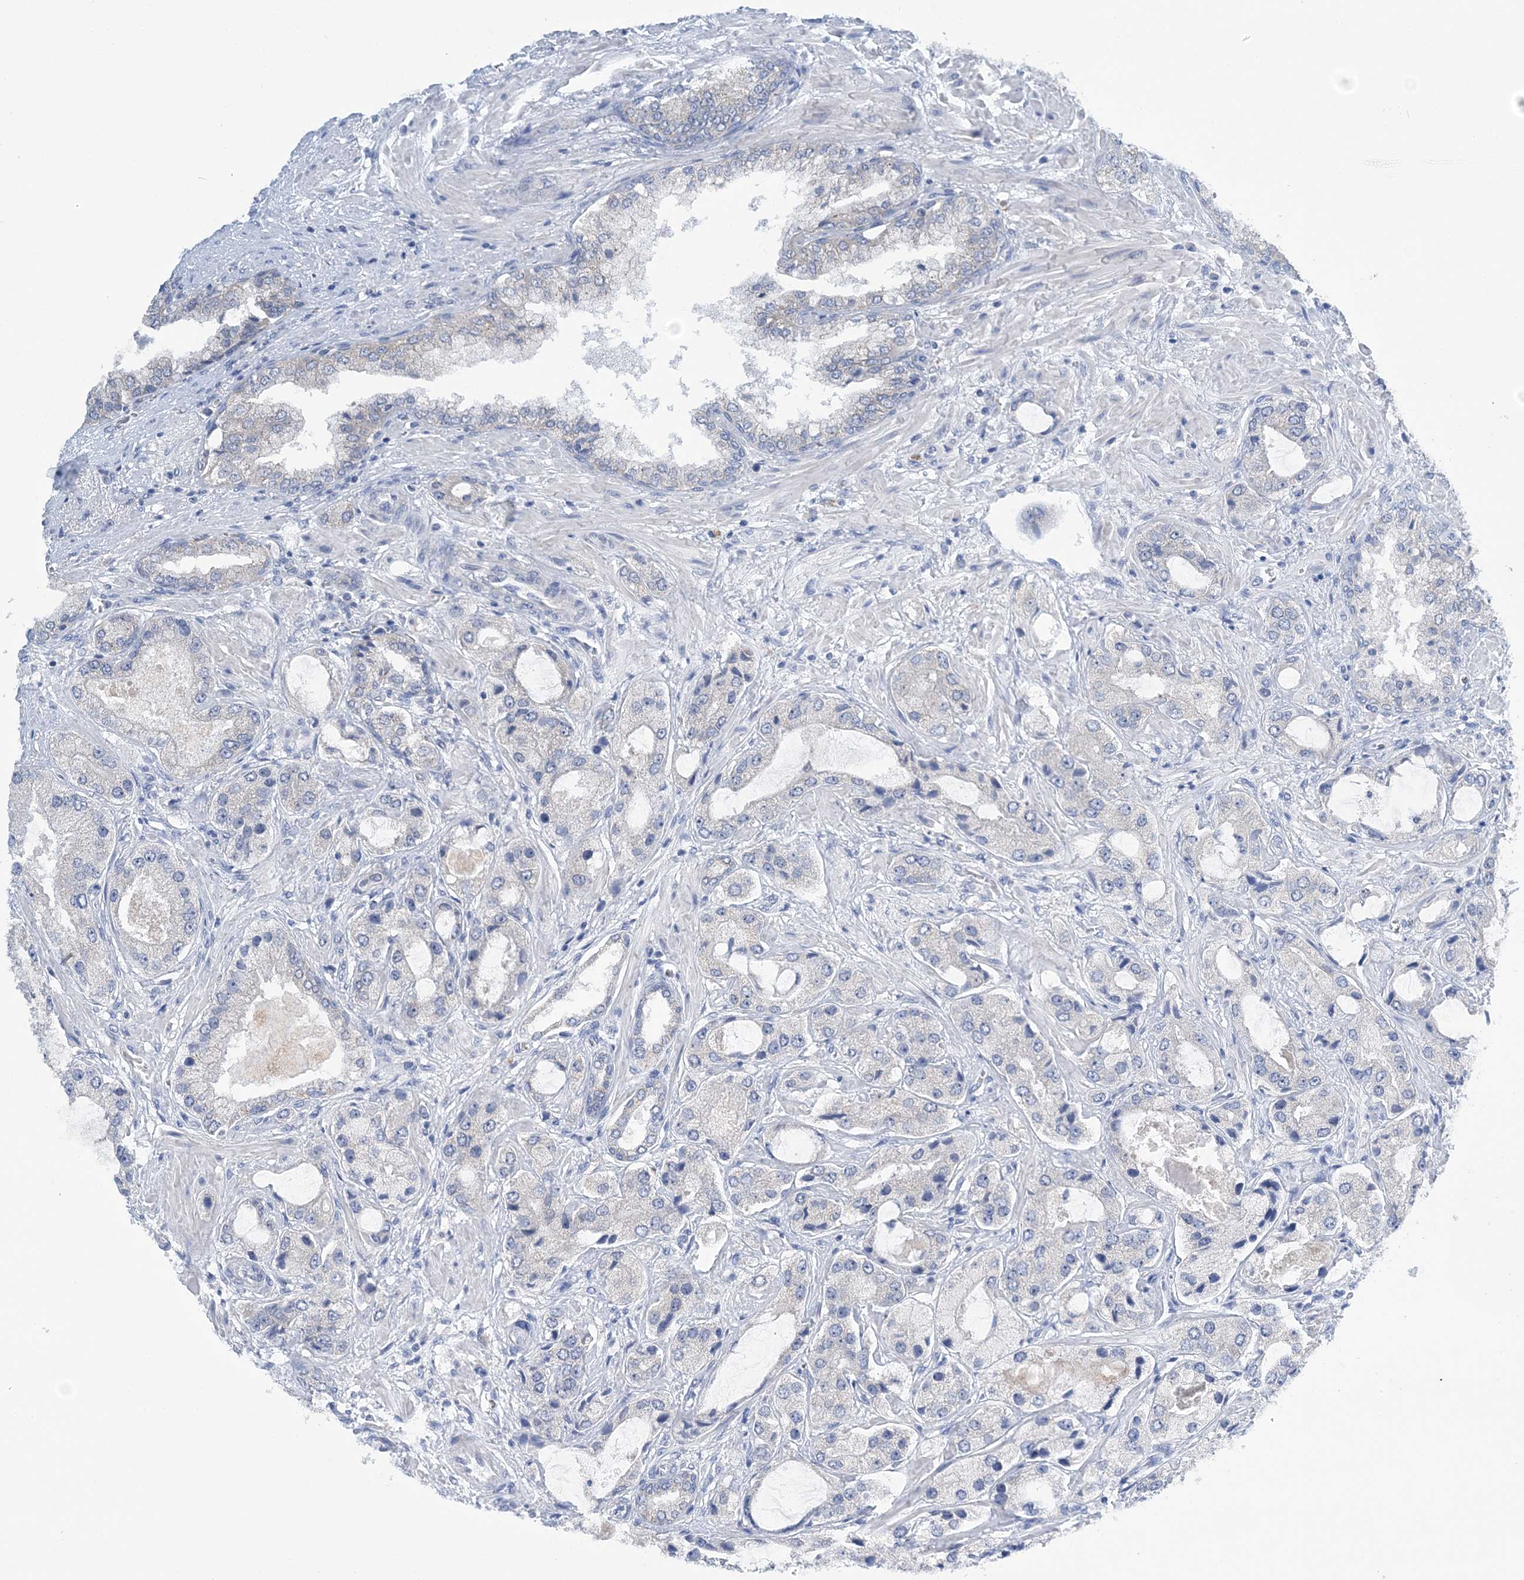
{"staining": {"intensity": "negative", "quantity": "none", "location": "none"}, "tissue": "prostate cancer", "cell_type": "Tumor cells", "image_type": "cancer", "snomed": [{"axis": "morphology", "description": "Normal tissue, NOS"}, {"axis": "morphology", "description": "Adenocarcinoma, High grade"}, {"axis": "topography", "description": "Prostate"}, {"axis": "topography", "description": "Peripheral nerve tissue"}], "caption": "The micrograph exhibits no staining of tumor cells in prostate cancer (adenocarcinoma (high-grade)).", "gene": "COPE", "patient": {"sex": "male", "age": 59}}